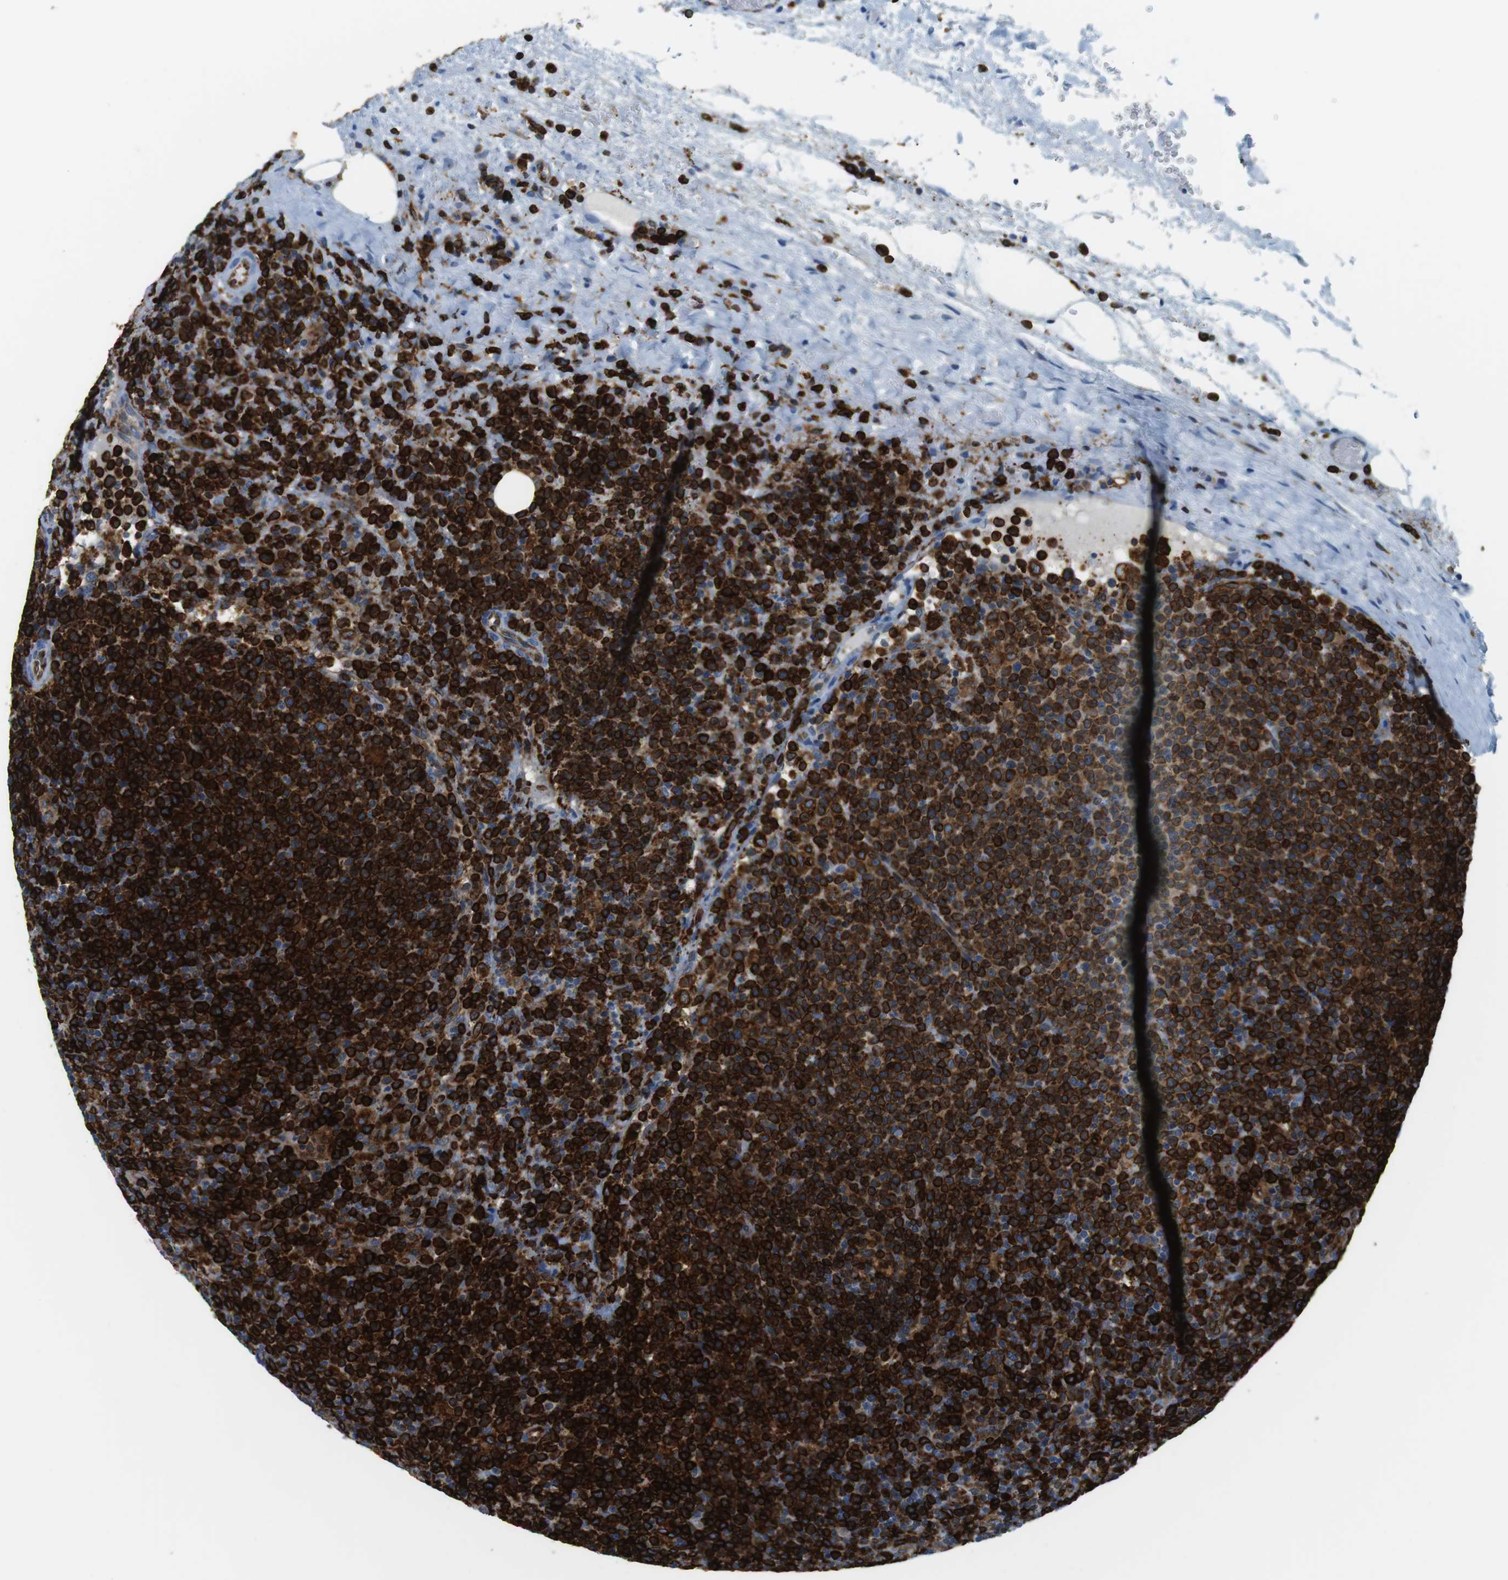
{"staining": {"intensity": "strong", "quantity": "25%-75%", "location": "cytoplasmic/membranous"}, "tissue": "lymphoma", "cell_type": "Tumor cells", "image_type": "cancer", "snomed": [{"axis": "morphology", "description": "Malignant lymphoma, non-Hodgkin's type, High grade"}, {"axis": "topography", "description": "Lymph node"}], "caption": "This is a micrograph of immunohistochemistry (IHC) staining of high-grade malignant lymphoma, non-Hodgkin's type, which shows strong staining in the cytoplasmic/membranous of tumor cells.", "gene": "CIITA", "patient": {"sex": "male", "age": 61}}